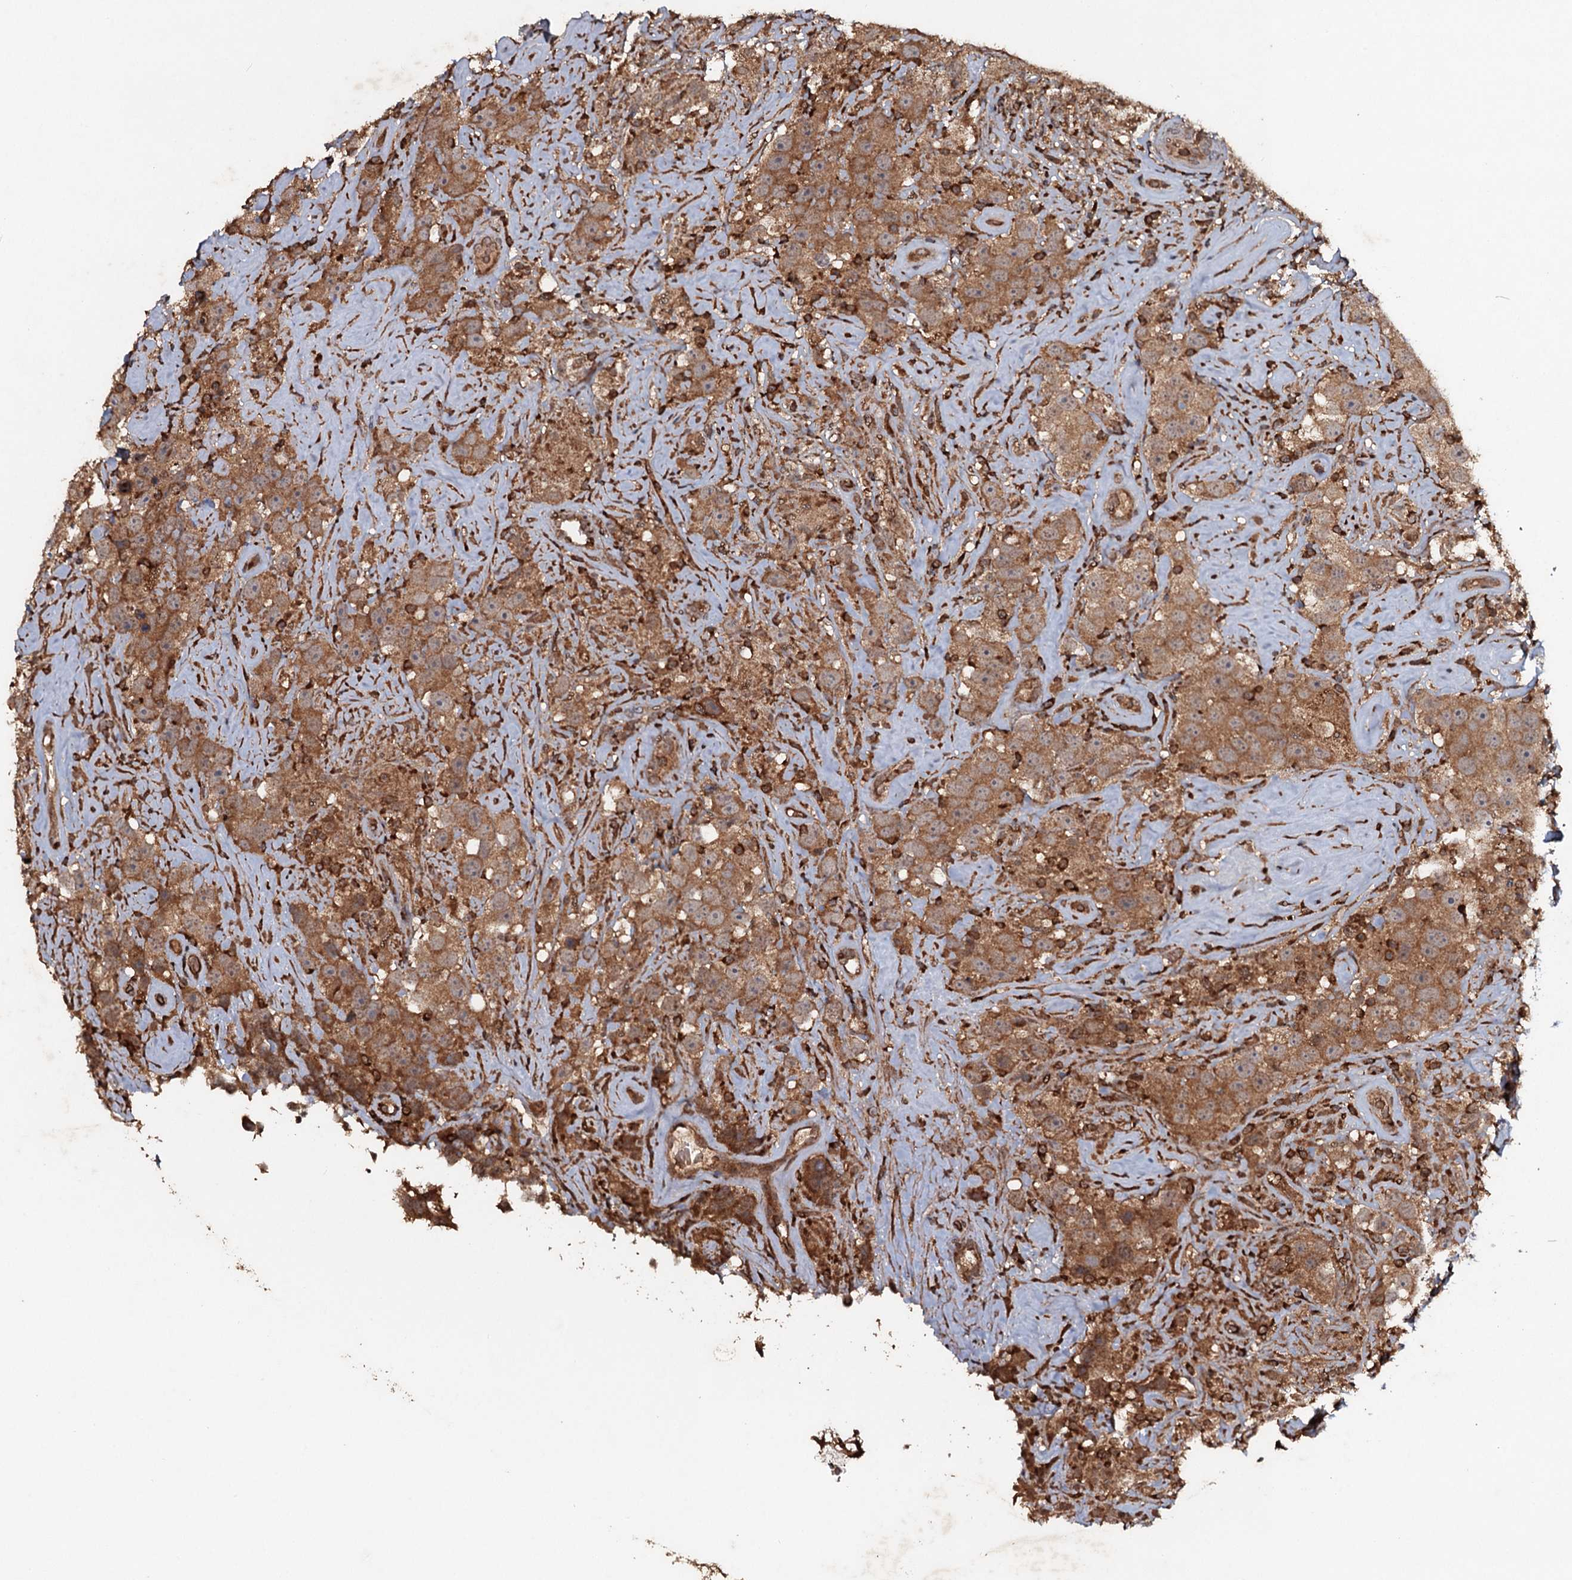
{"staining": {"intensity": "moderate", "quantity": ">75%", "location": "cytoplasmic/membranous"}, "tissue": "testis cancer", "cell_type": "Tumor cells", "image_type": "cancer", "snomed": [{"axis": "morphology", "description": "Seminoma, NOS"}, {"axis": "topography", "description": "Testis"}], "caption": "Testis cancer was stained to show a protein in brown. There is medium levels of moderate cytoplasmic/membranous expression in approximately >75% of tumor cells. The protein is stained brown, and the nuclei are stained in blue (DAB (3,3'-diaminobenzidine) IHC with brightfield microscopy, high magnification).", "gene": "ADGRG3", "patient": {"sex": "male", "age": 49}}